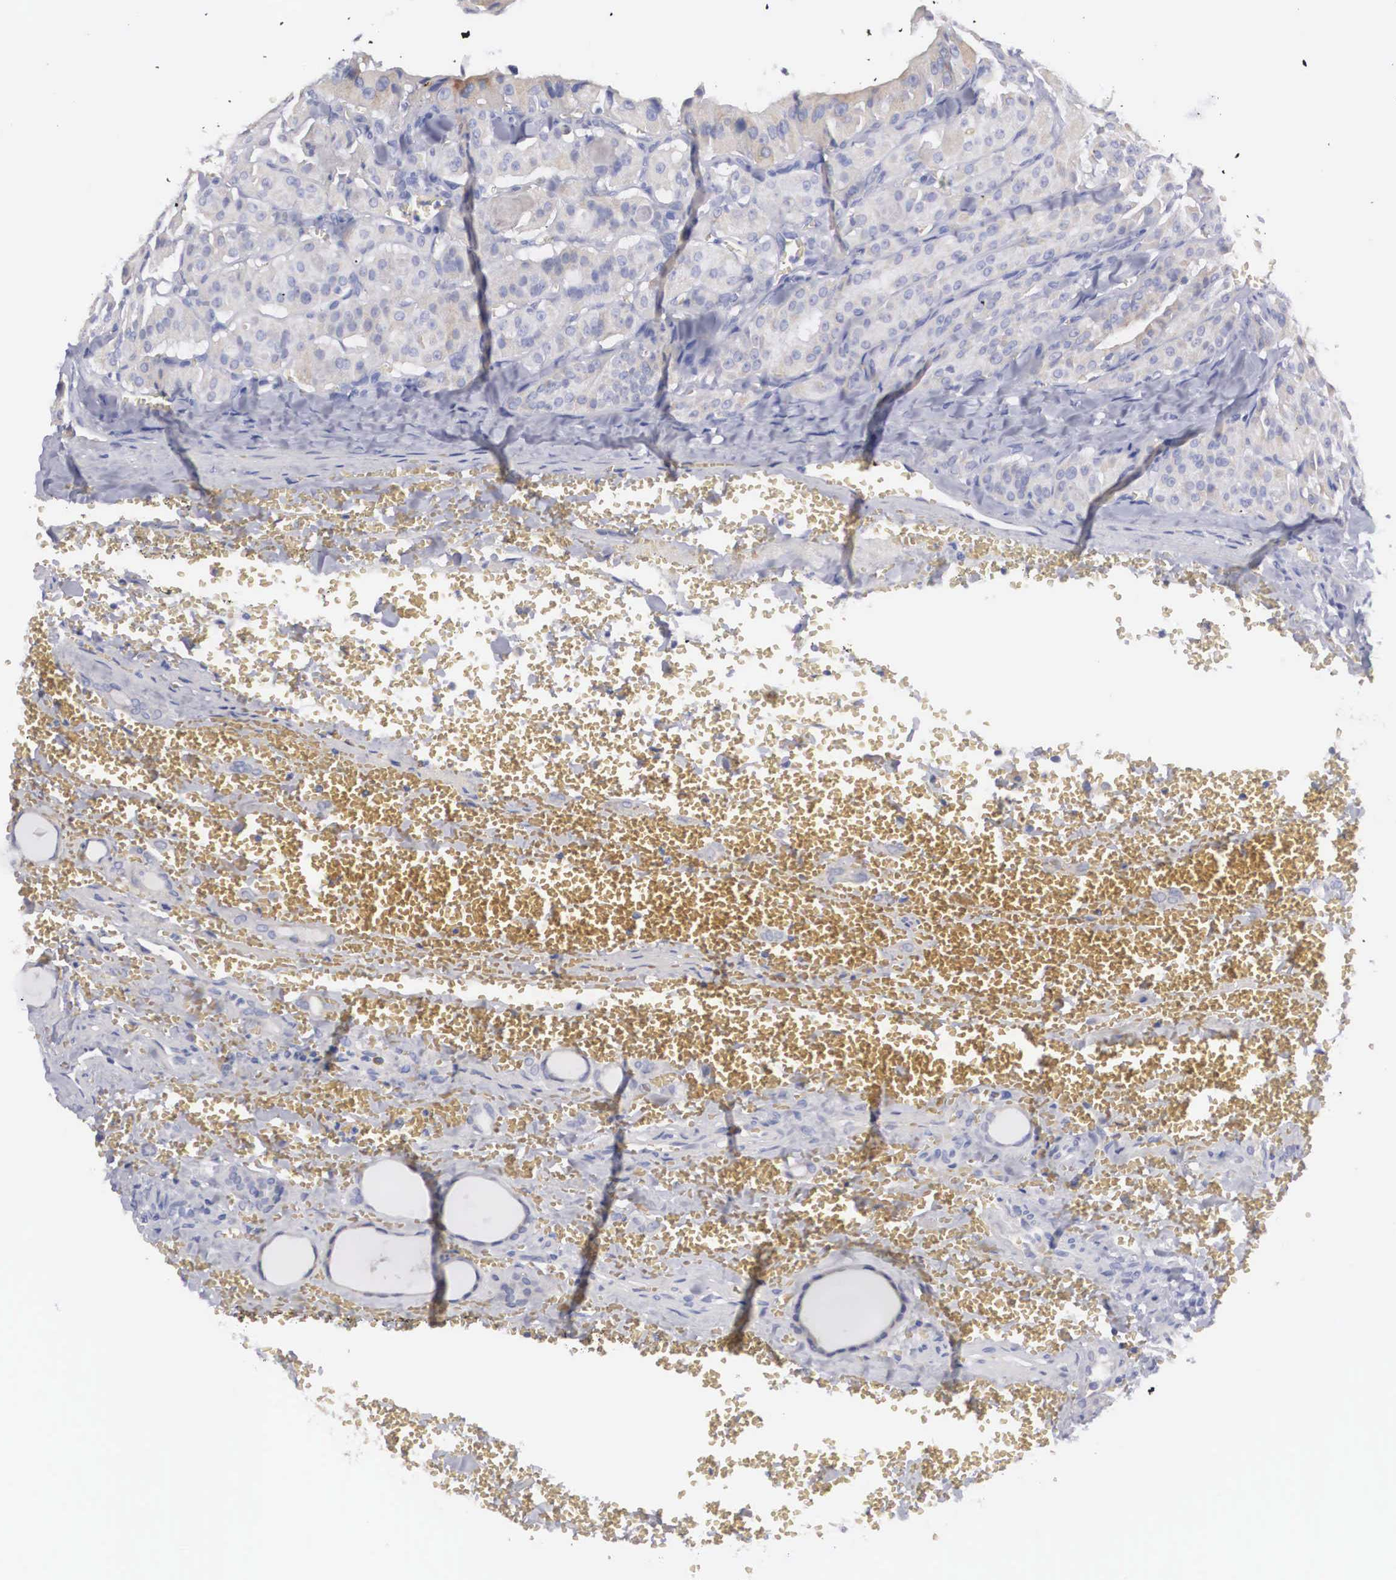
{"staining": {"intensity": "weak", "quantity": "<25%", "location": "cytoplasmic/membranous"}, "tissue": "thyroid cancer", "cell_type": "Tumor cells", "image_type": "cancer", "snomed": [{"axis": "morphology", "description": "Carcinoma, NOS"}, {"axis": "topography", "description": "Thyroid gland"}], "caption": "Tumor cells are negative for protein expression in human thyroid carcinoma.", "gene": "ARMCX3", "patient": {"sex": "male", "age": 76}}